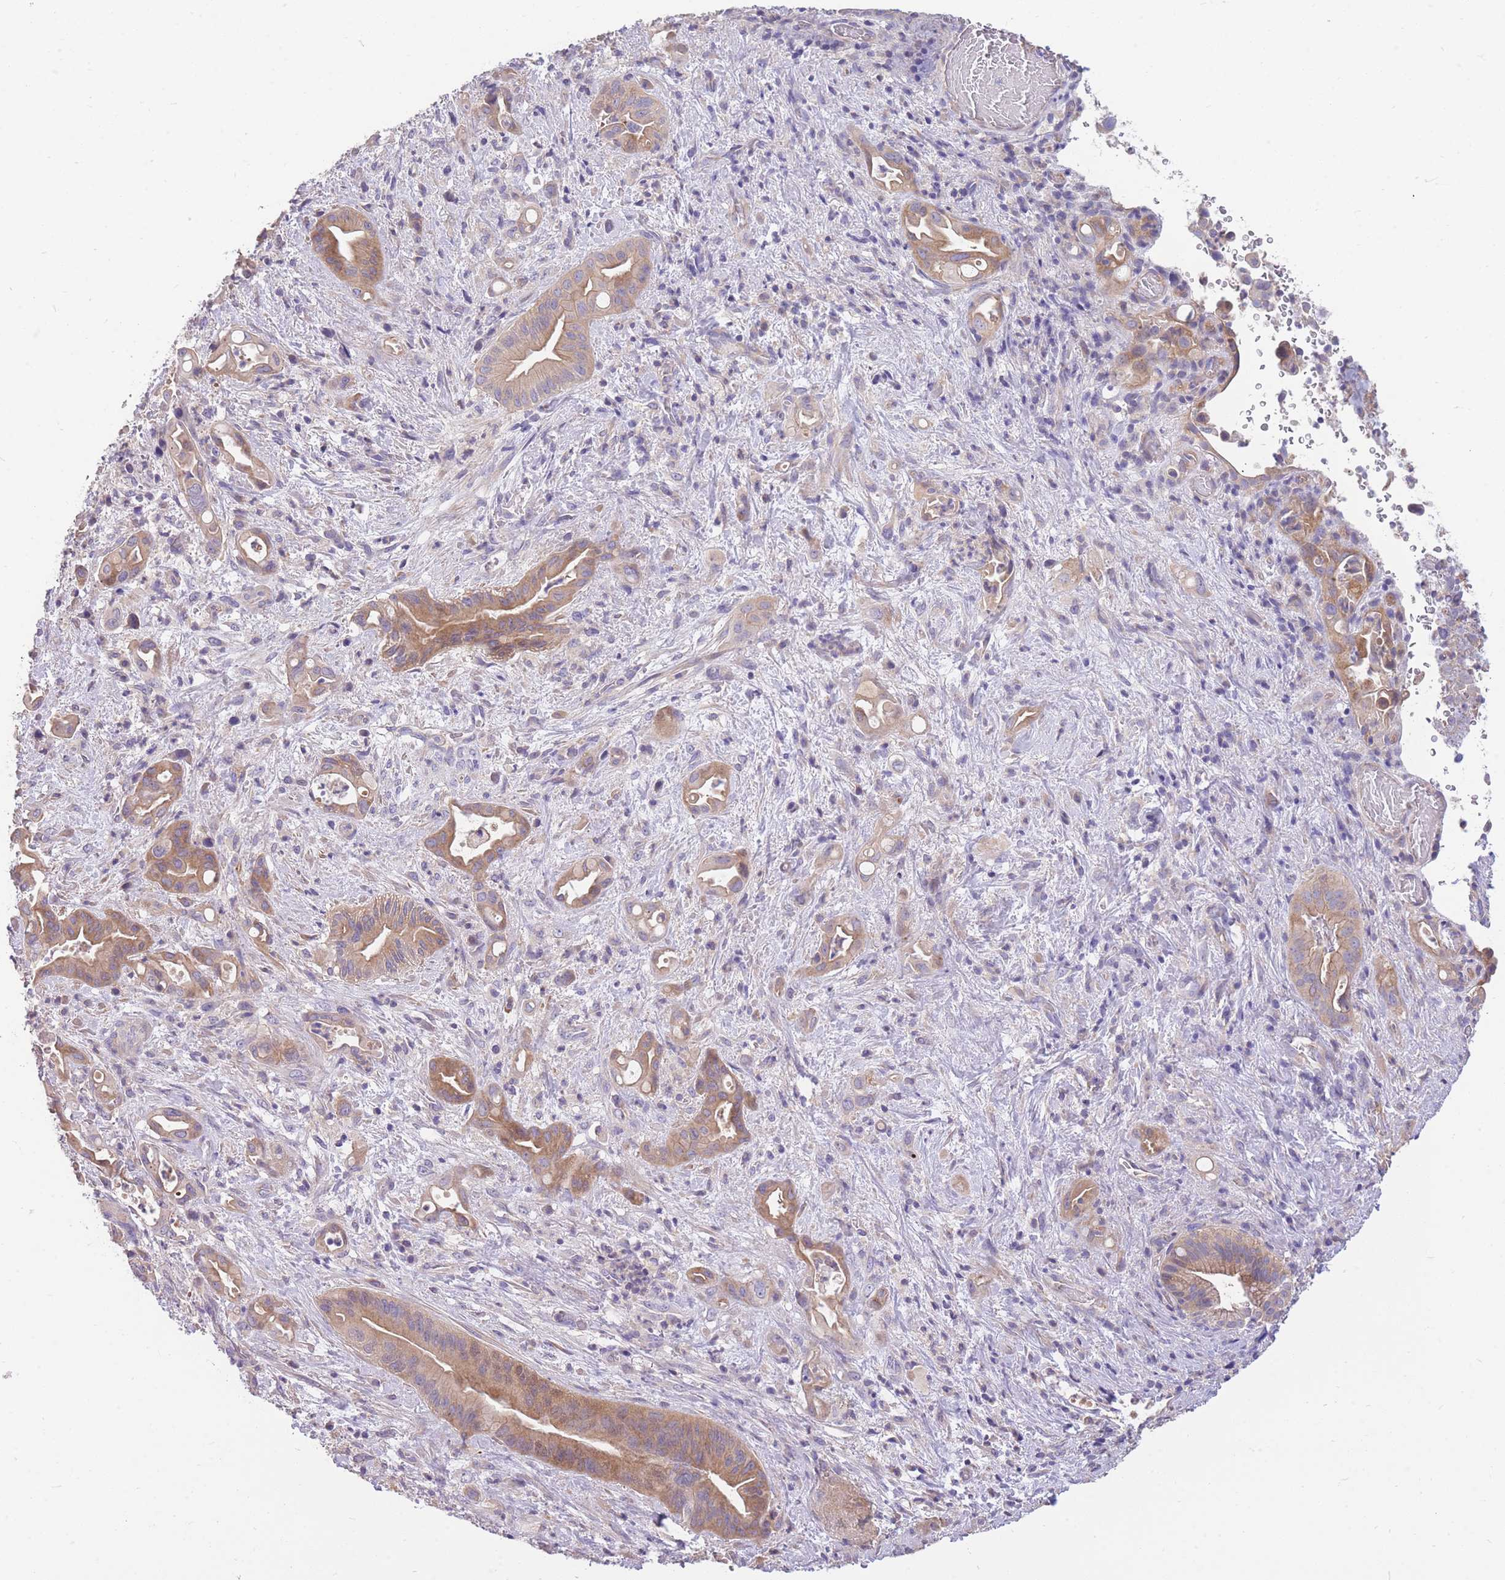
{"staining": {"intensity": "moderate", "quantity": ">75%", "location": "cytoplasmic/membranous"}, "tissue": "liver cancer", "cell_type": "Tumor cells", "image_type": "cancer", "snomed": [{"axis": "morphology", "description": "Cholangiocarcinoma"}, {"axis": "topography", "description": "Liver"}], "caption": "Immunohistochemical staining of cholangiocarcinoma (liver) shows medium levels of moderate cytoplasmic/membranous protein staining in approximately >75% of tumor cells.", "gene": "OR5T1", "patient": {"sex": "female", "age": 68}}